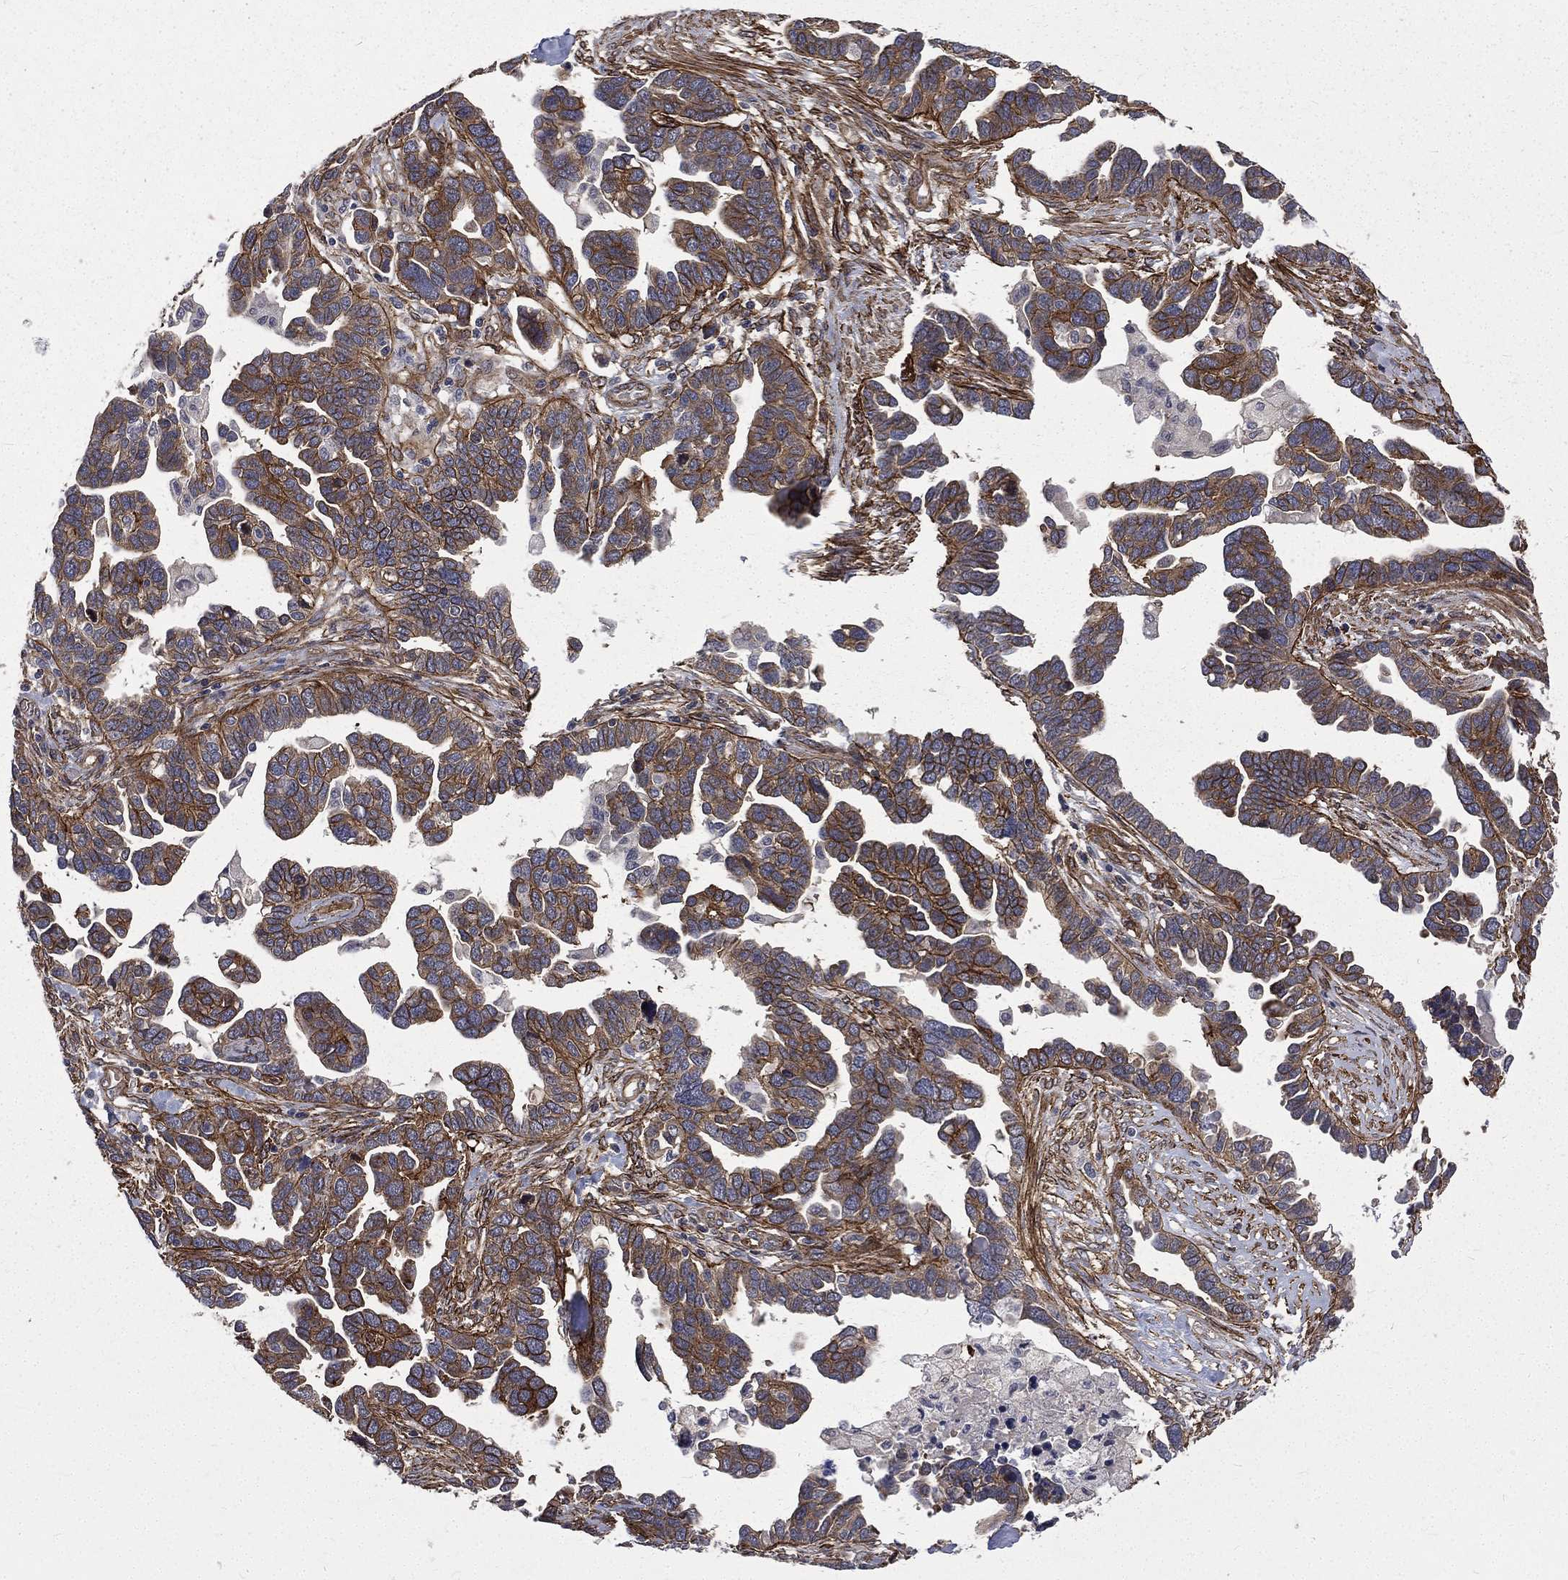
{"staining": {"intensity": "moderate", "quantity": "25%-75%", "location": "cytoplasmic/membranous"}, "tissue": "ovarian cancer", "cell_type": "Tumor cells", "image_type": "cancer", "snomed": [{"axis": "morphology", "description": "Cystadenocarcinoma, serous, NOS"}, {"axis": "topography", "description": "Ovary"}], "caption": "This histopathology image exhibits ovarian serous cystadenocarcinoma stained with immunohistochemistry to label a protein in brown. The cytoplasmic/membranous of tumor cells show moderate positivity for the protein. Nuclei are counter-stained blue.", "gene": "PPFIBP1", "patient": {"sex": "female", "age": 54}}